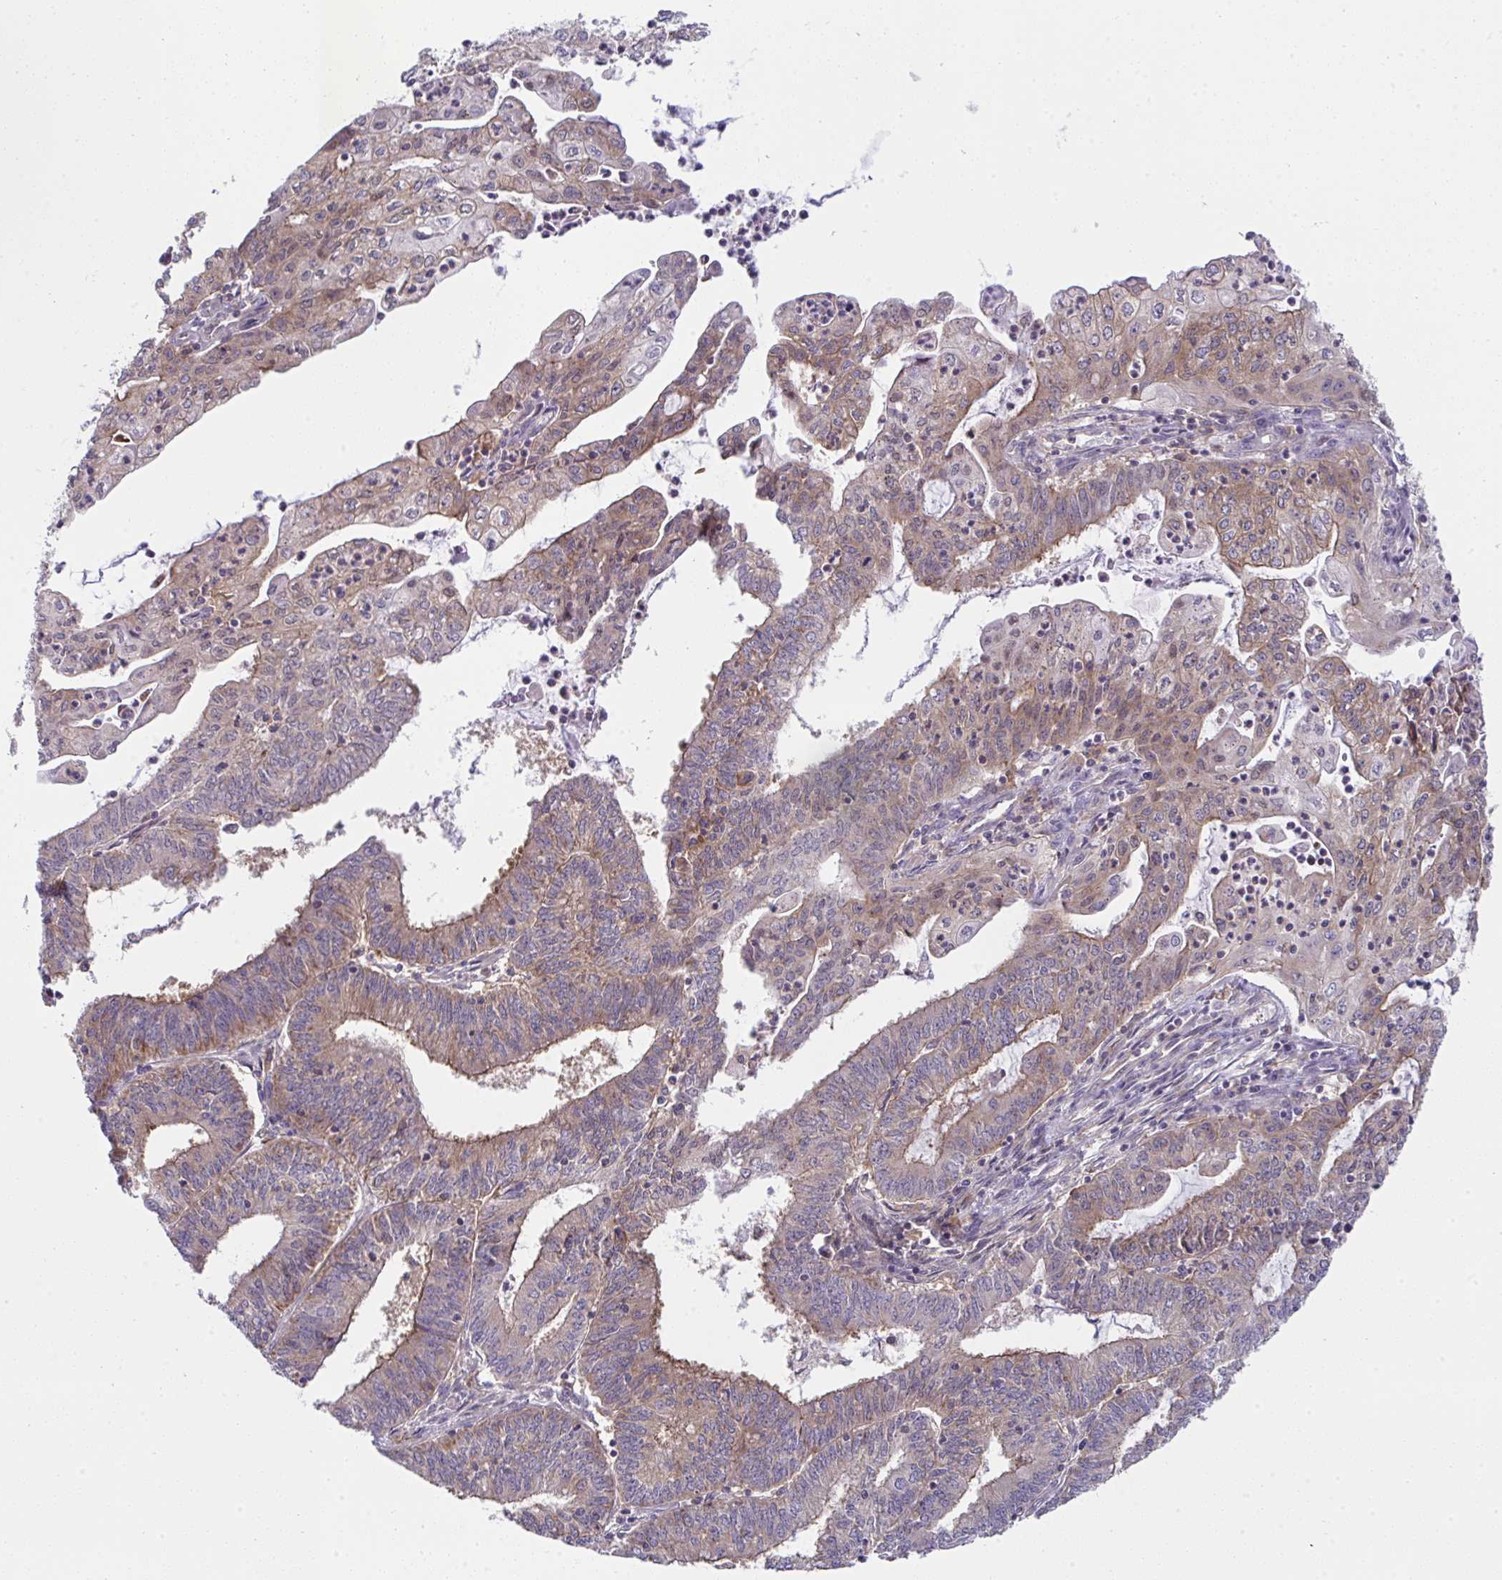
{"staining": {"intensity": "weak", "quantity": "25%-75%", "location": "cytoplasmic/membranous"}, "tissue": "endometrial cancer", "cell_type": "Tumor cells", "image_type": "cancer", "snomed": [{"axis": "morphology", "description": "Adenocarcinoma, NOS"}, {"axis": "topography", "description": "Endometrium"}], "caption": "Endometrial cancer (adenocarcinoma) was stained to show a protein in brown. There is low levels of weak cytoplasmic/membranous expression in approximately 25%-75% of tumor cells.", "gene": "ALDH16A1", "patient": {"sex": "female", "age": 61}}